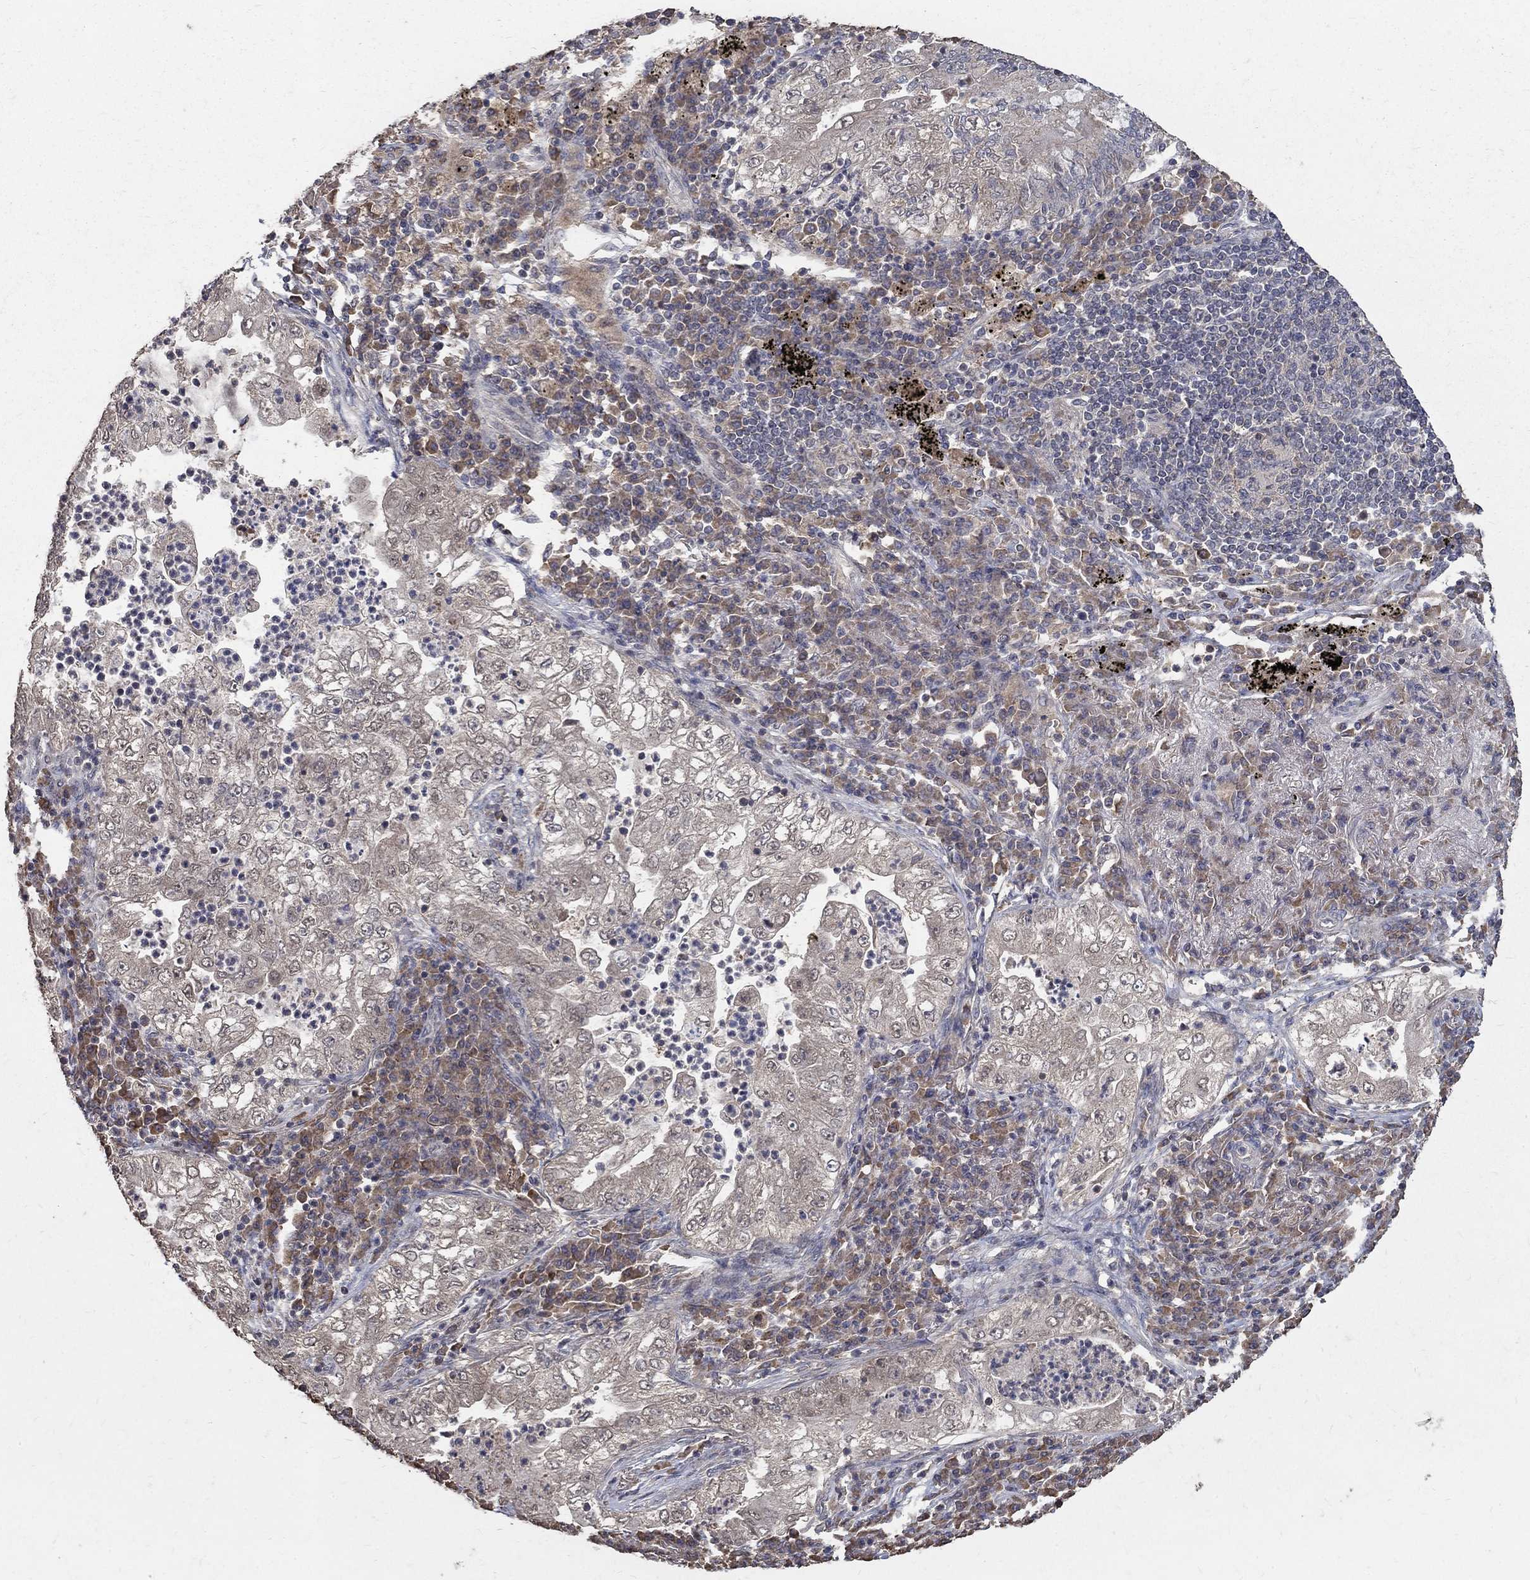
{"staining": {"intensity": "negative", "quantity": "none", "location": "none"}, "tissue": "lung cancer", "cell_type": "Tumor cells", "image_type": "cancer", "snomed": [{"axis": "morphology", "description": "Adenocarcinoma, NOS"}, {"axis": "topography", "description": "Lung"}], "caption": "Lung cancer (adenocarcinoma) was stained to show a protein in brown. There is no significant positivity in tumor cells.", "gene": "C17orf75", "patient": {"sex": "female", "age": 73}}